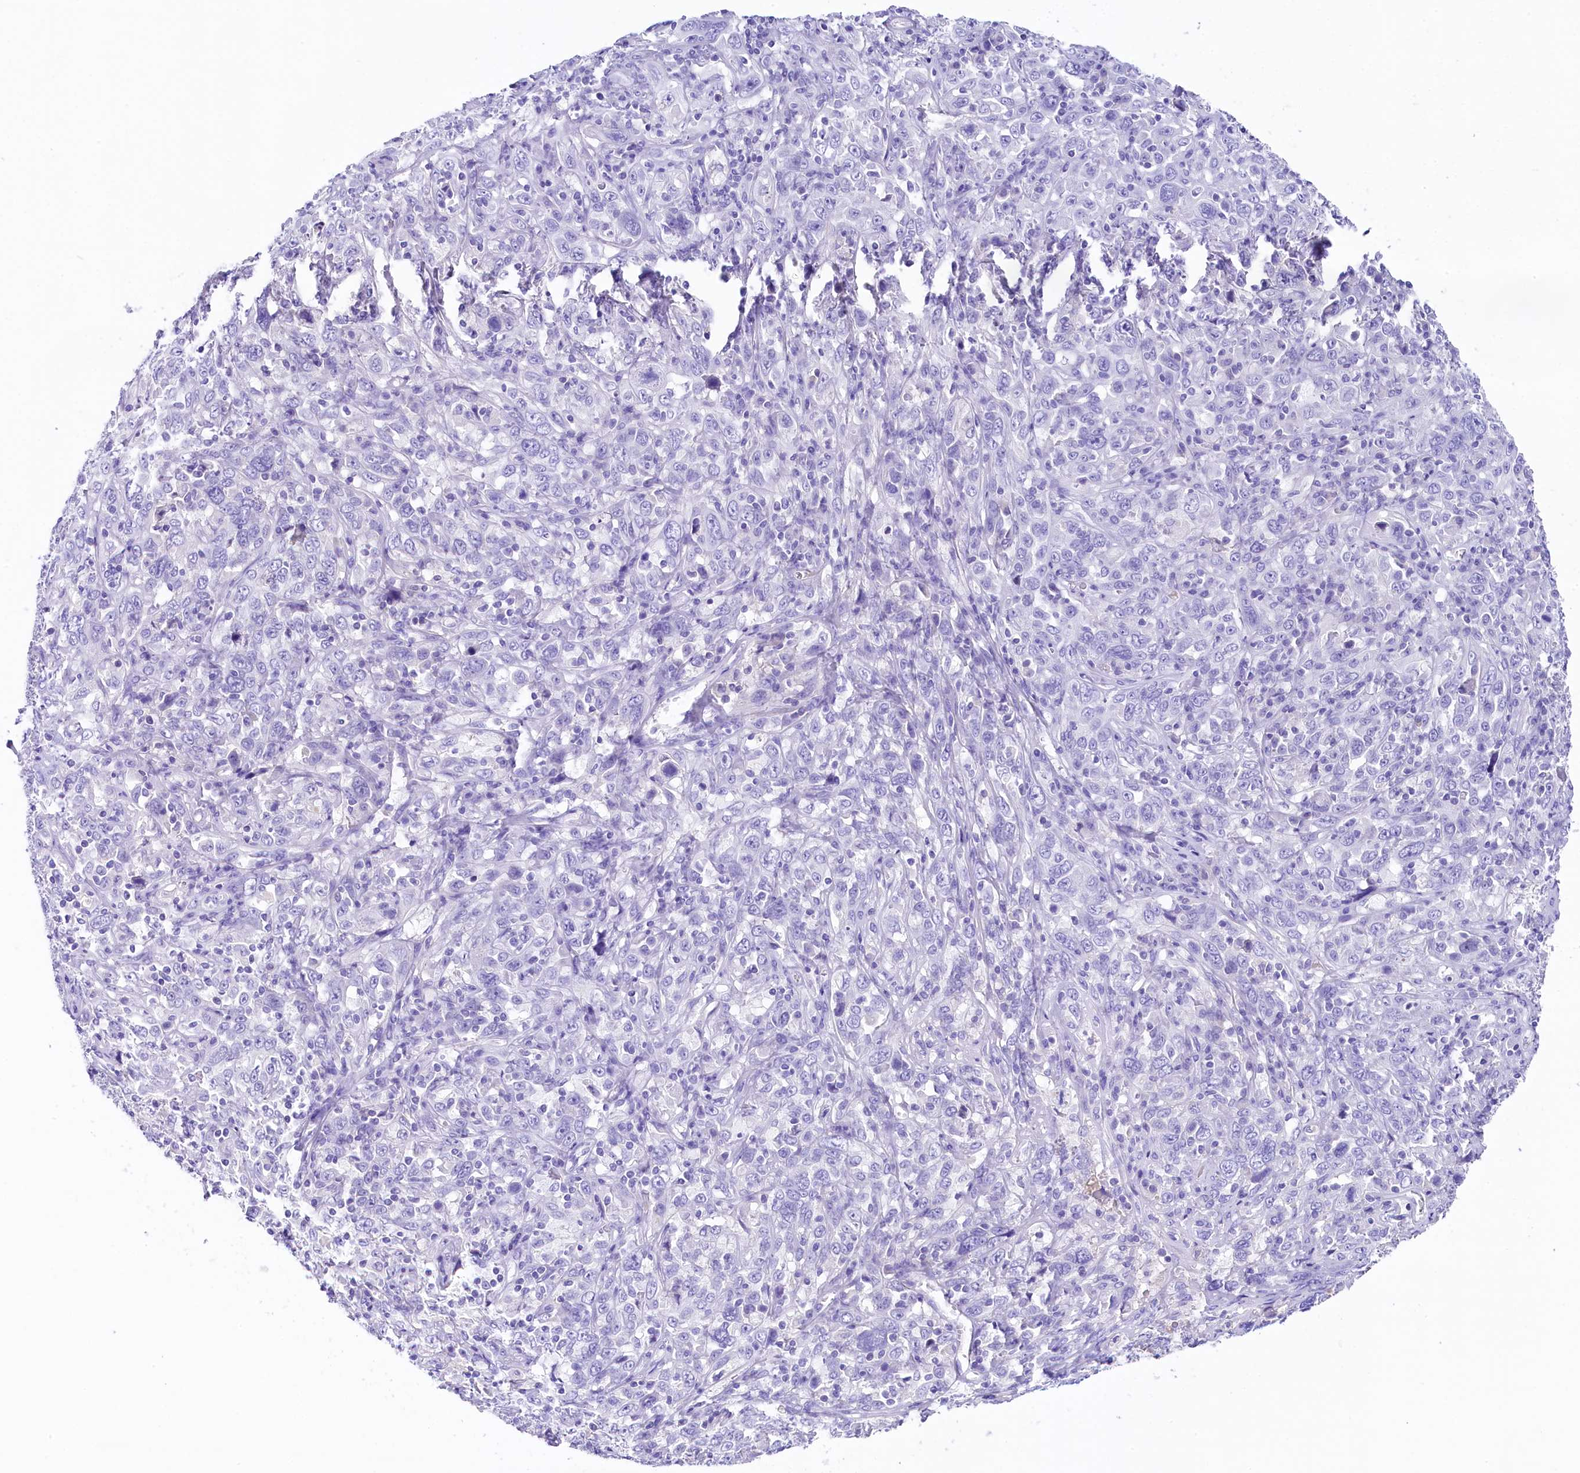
{"staining": {"intensity": "negative", "quantity": "none", "location": "none"}, "tissue": "cervical cancer", "cell_type": "Tumor cells", "image_type": "cancer", "snomed": [{"axis": "morphology", "description": "Squamous cell carcinoma, NOS"}, {"axis": "topography", "description": "Cervix"}], "caption": "Squamous cell carcinoma (cervical) was stained to show a protein in brown. There is no significant expression in tumor cells. (DAB IHC, high magnification).", "gene": "SKIDA1", "patient": {"sex": "female", "age": 46}}